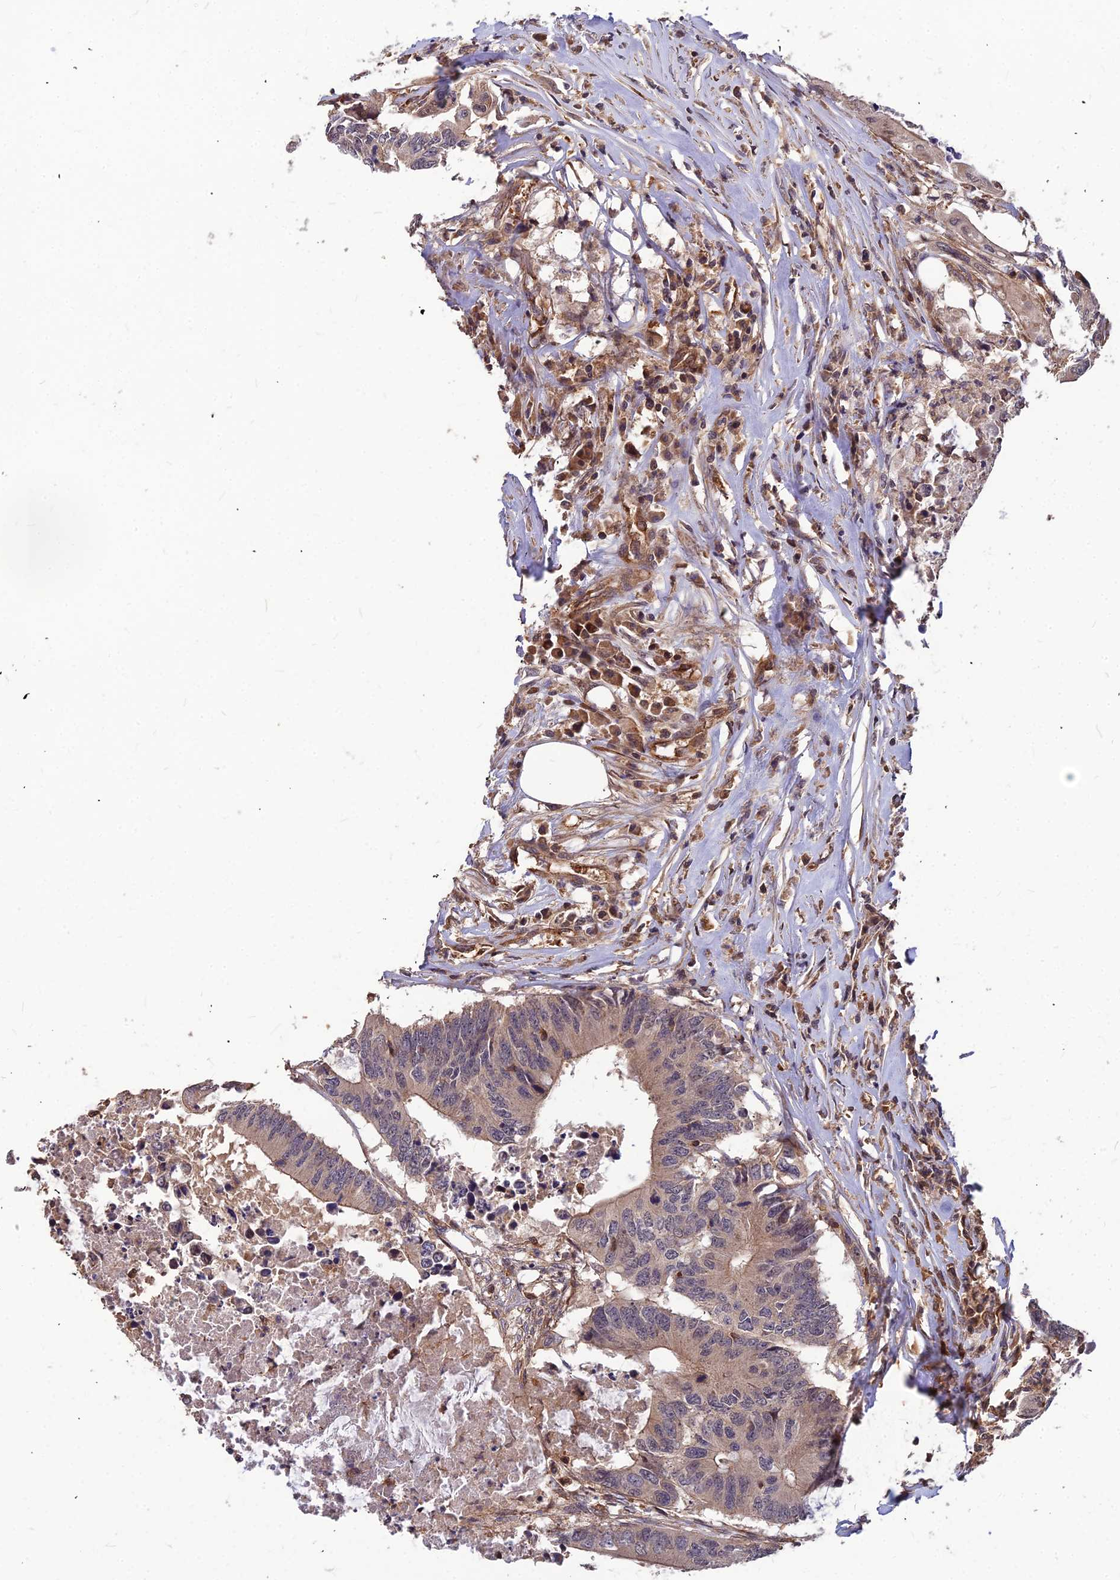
{"staining": {"intensity": "weak", "quantity": "25%-75%", "location": "cytoplasmic/membranous"}, "tissue": "colorectal cancer", "cell_type": "Tumor cells", "image_type": "cancer", "snomed": [{"axis": "morphology", "description": "Adenocarcinoma, NOS"}, {"axis": "topography", "description": "Colon"}], "caption": "Immunohistochemical staining of human colorectal cancer demonstrates weak cytoplasmic/membranous protein expression in approximately 25%-75% of tumor cells.", "gene": "ZNF467", "patient": {"sex": "male", "age": 71}}